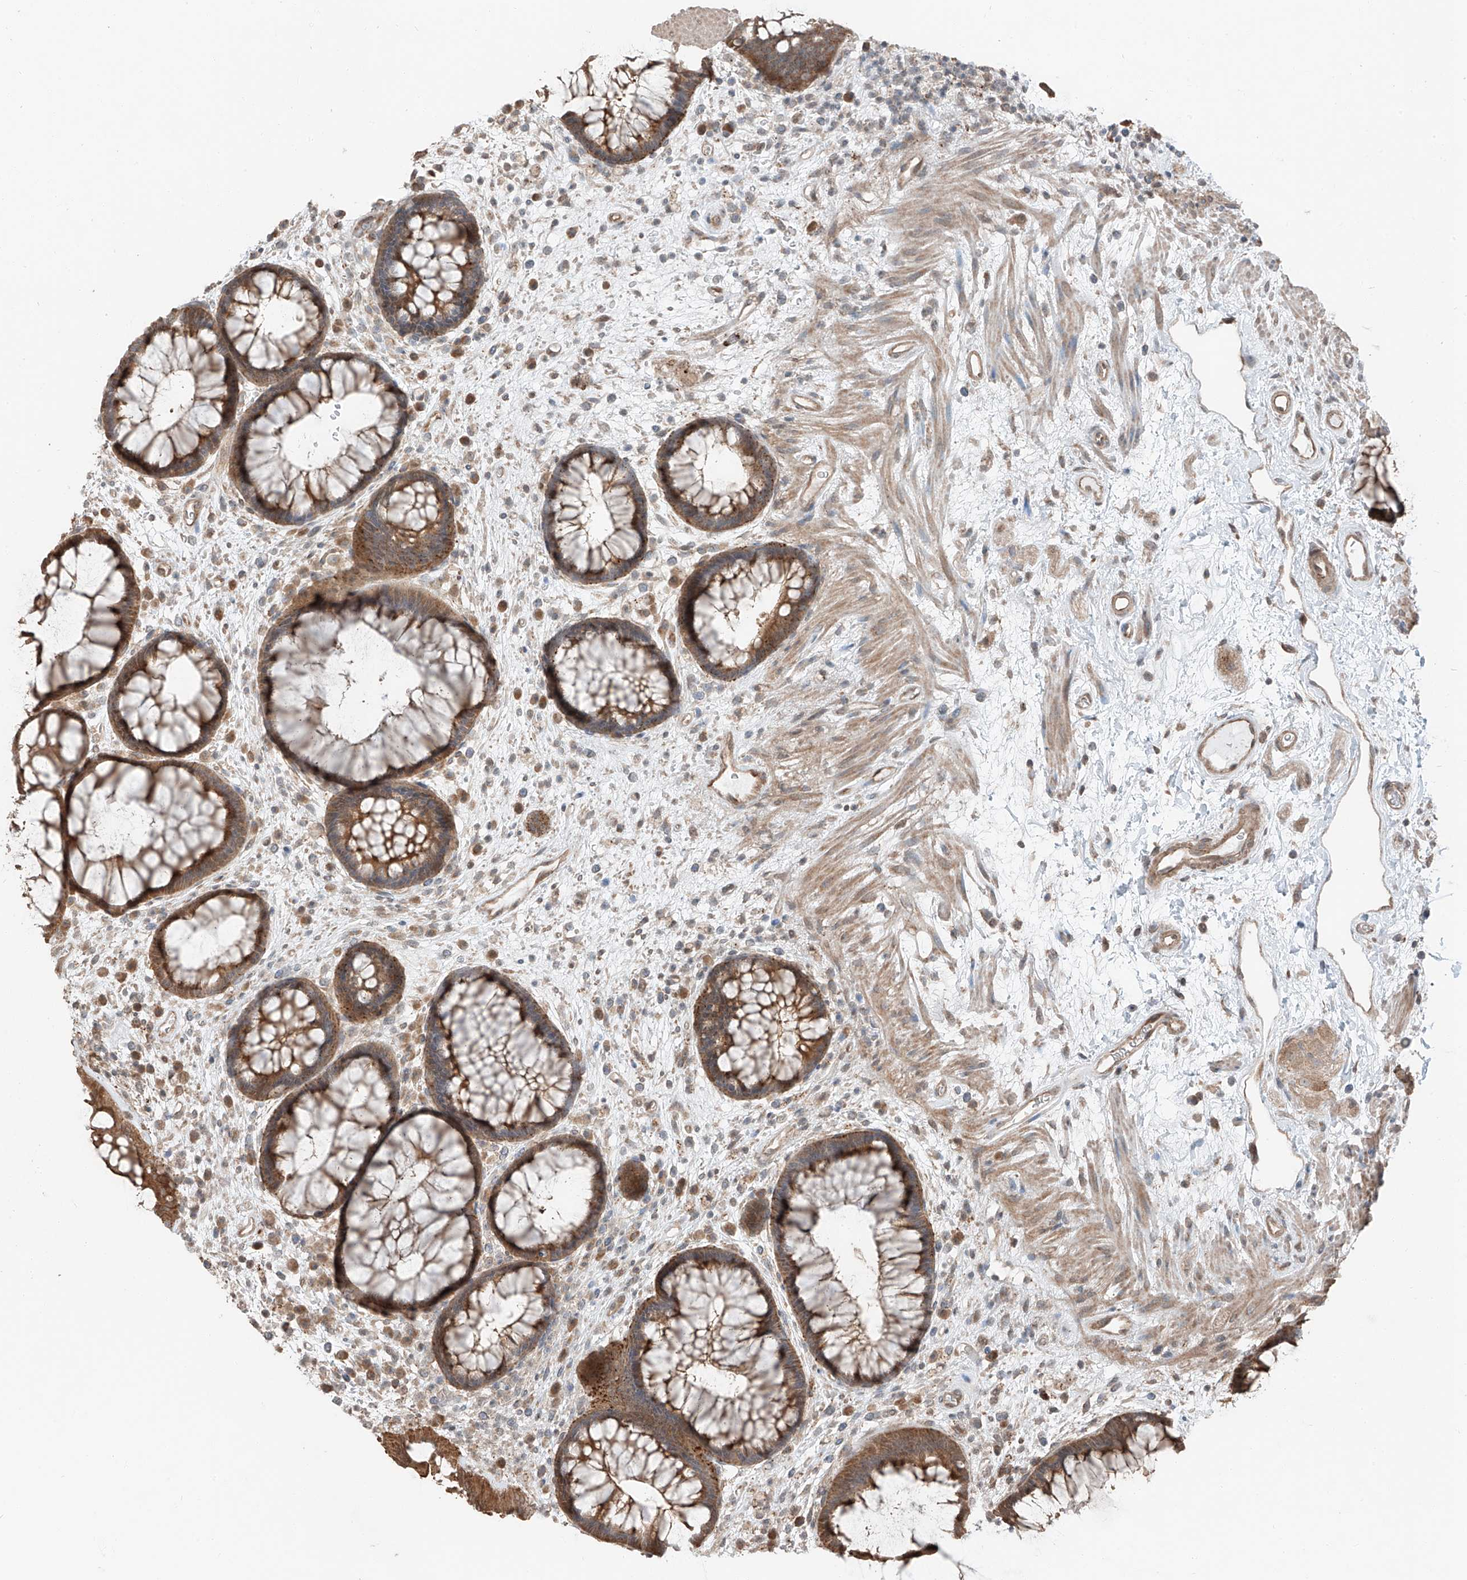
{"staining": {"intensity": "moderate", "quantity": ">75%", "location": "cytoplasmic/membranous"}, "tissue": "rectum", "cell_type": "Glandular cells", "image_type": "normal", "snomed": [{"axis": "morphology", "description": "Normal tissue, NOS"}, {"axis": "topography", "description": "Rectum"}], "caption": "Protein staining of benign rectum exhibits moderate cytoplasmic/membranous positivity in approximately >75% of glandular cells. (DAB (3,3'-diaminobenzidine) IHC with brightfield microscopy, high magnification).", "gene": "CEP162", "patient": {"sex": "male", "age": 51}}